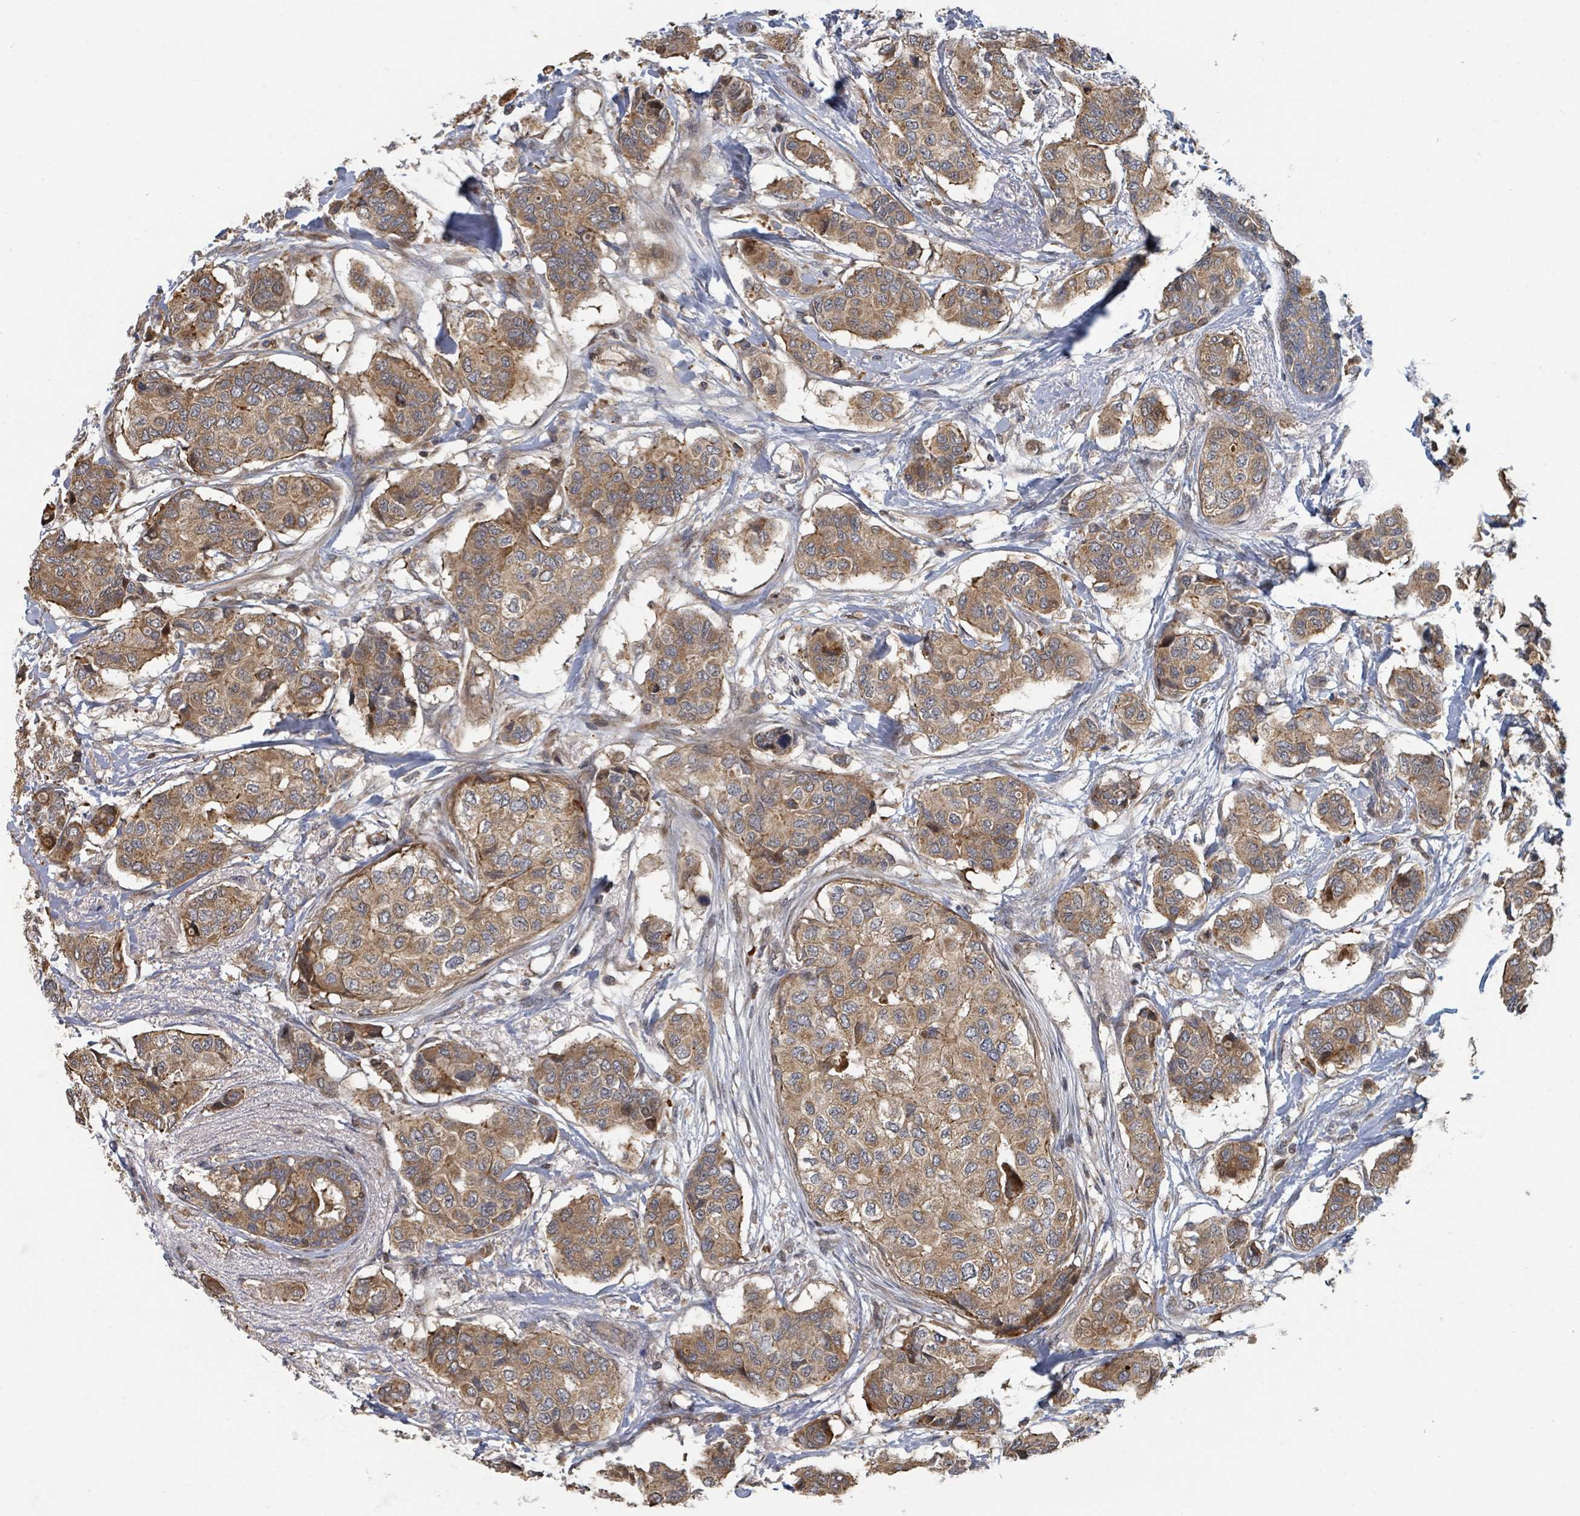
{"staining": {"intensity": "moderate", "quantity": ">75%", "location": "cytoplasmic/membranous"}, "tissue": "breast cancer", "cell_type": "Tumor cells", "image_type": "cancer", "snomed": [{"axis": "morphology", "description": "Lobular carcinoma"}, {"axis": "topography", "description": "Breast"}], "caption": "About >75% of tumor cells in breast lobular carcinoma exhibit moderate cytoplasmic/membranous protein positivity as visualized by brown immunohistochemical staining.", "gene": "DPM1", "patient": {"sex": "female", "age": 51}}